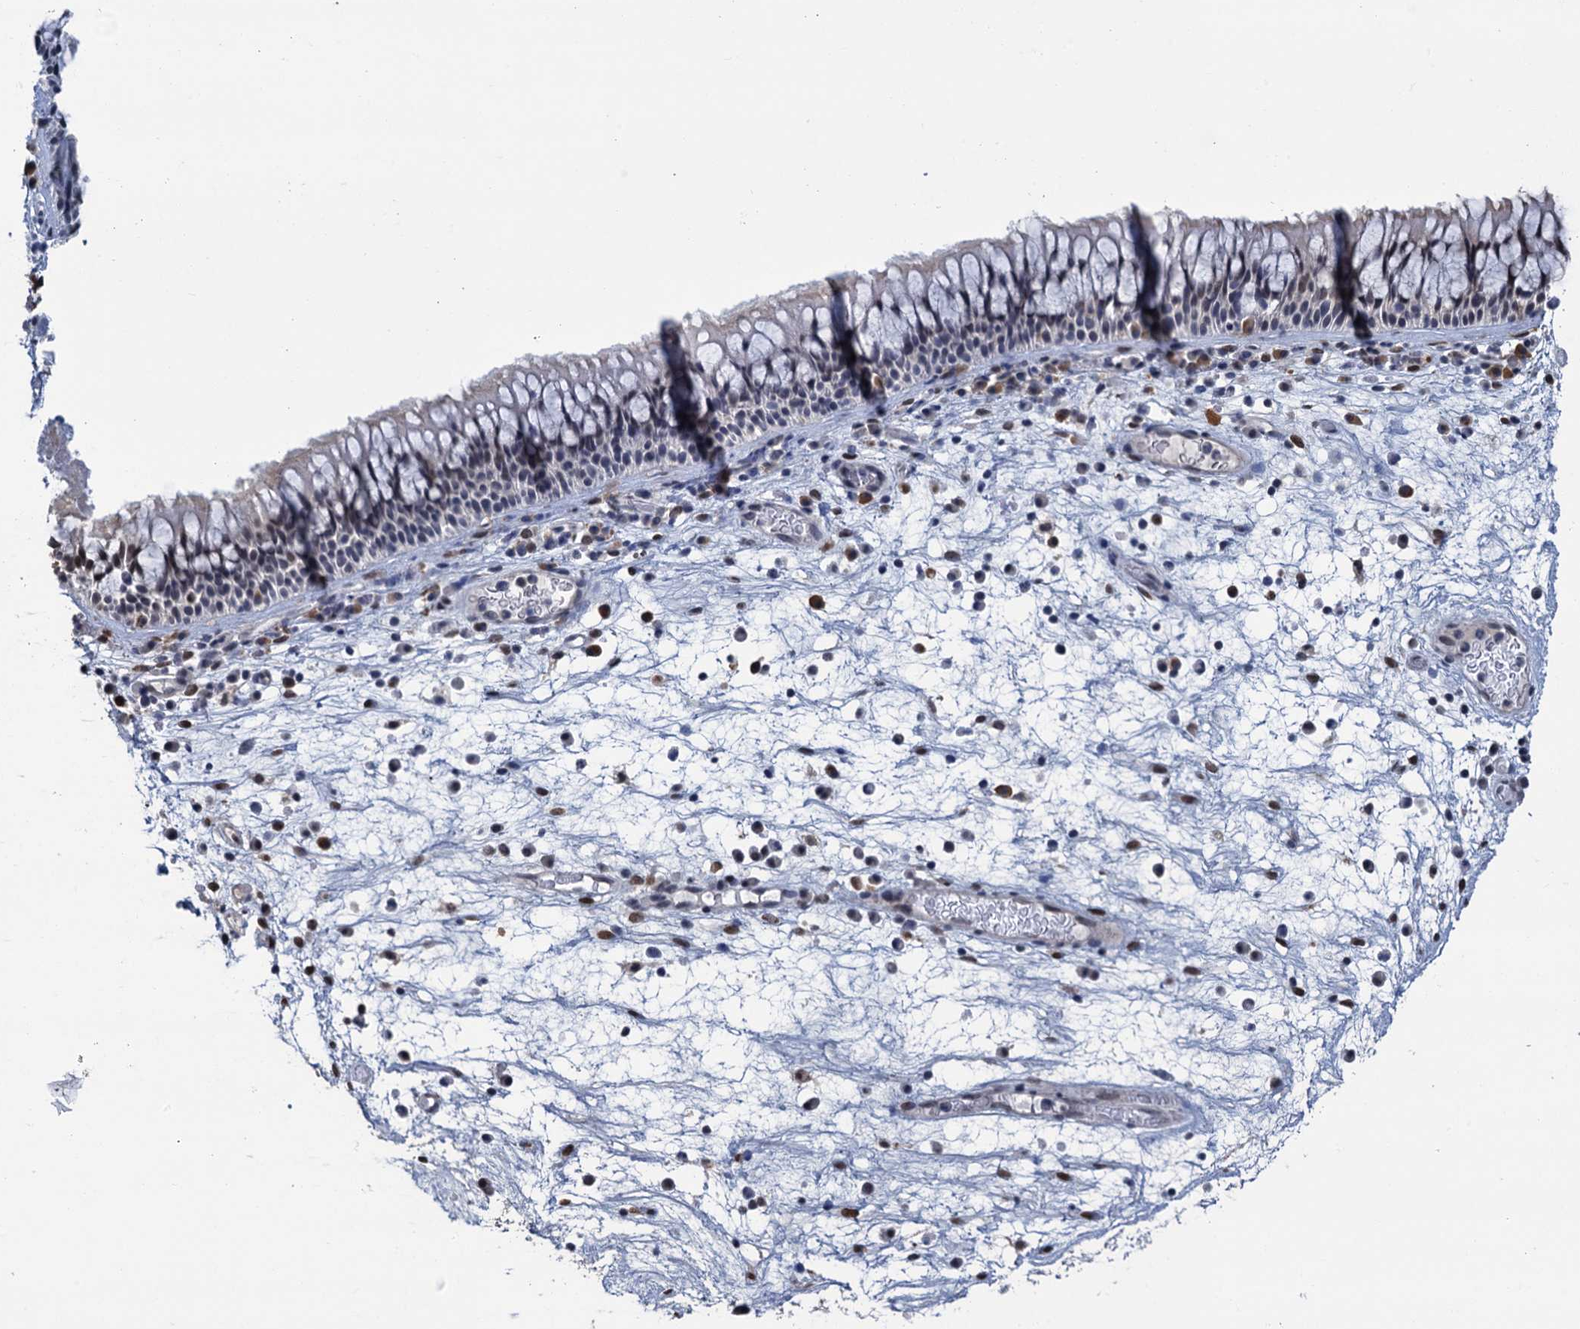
{"staining": {"intensity": "negative", "quantity": "none", "location": "none"}, "tissue": "nasopharynx", "cell_type": "Respiratory epithelial cells", "image_type": "normal", "snomed": [{"axis": "morphology", "description": "Normal tissue, NOS"}, {"axis": "morphology", "description": "Inflammation, NOS"}, {"axis": "morphology", "description": "Malignant melanoma, Metastatic site"}, {"axis": "topography", "description": "Nasopharynx"}], "caption": "There is no significant staining in respiratory epithelial cells of nasopharynx. (Stains: DAB (3,3'-diaminobenzidine) IHC with hematoxylin counter stain, Microscopy: brightfield microscopy at high magnification).", "gene": "RASSF4", "patient": {"sex": "male", "age": 70}}